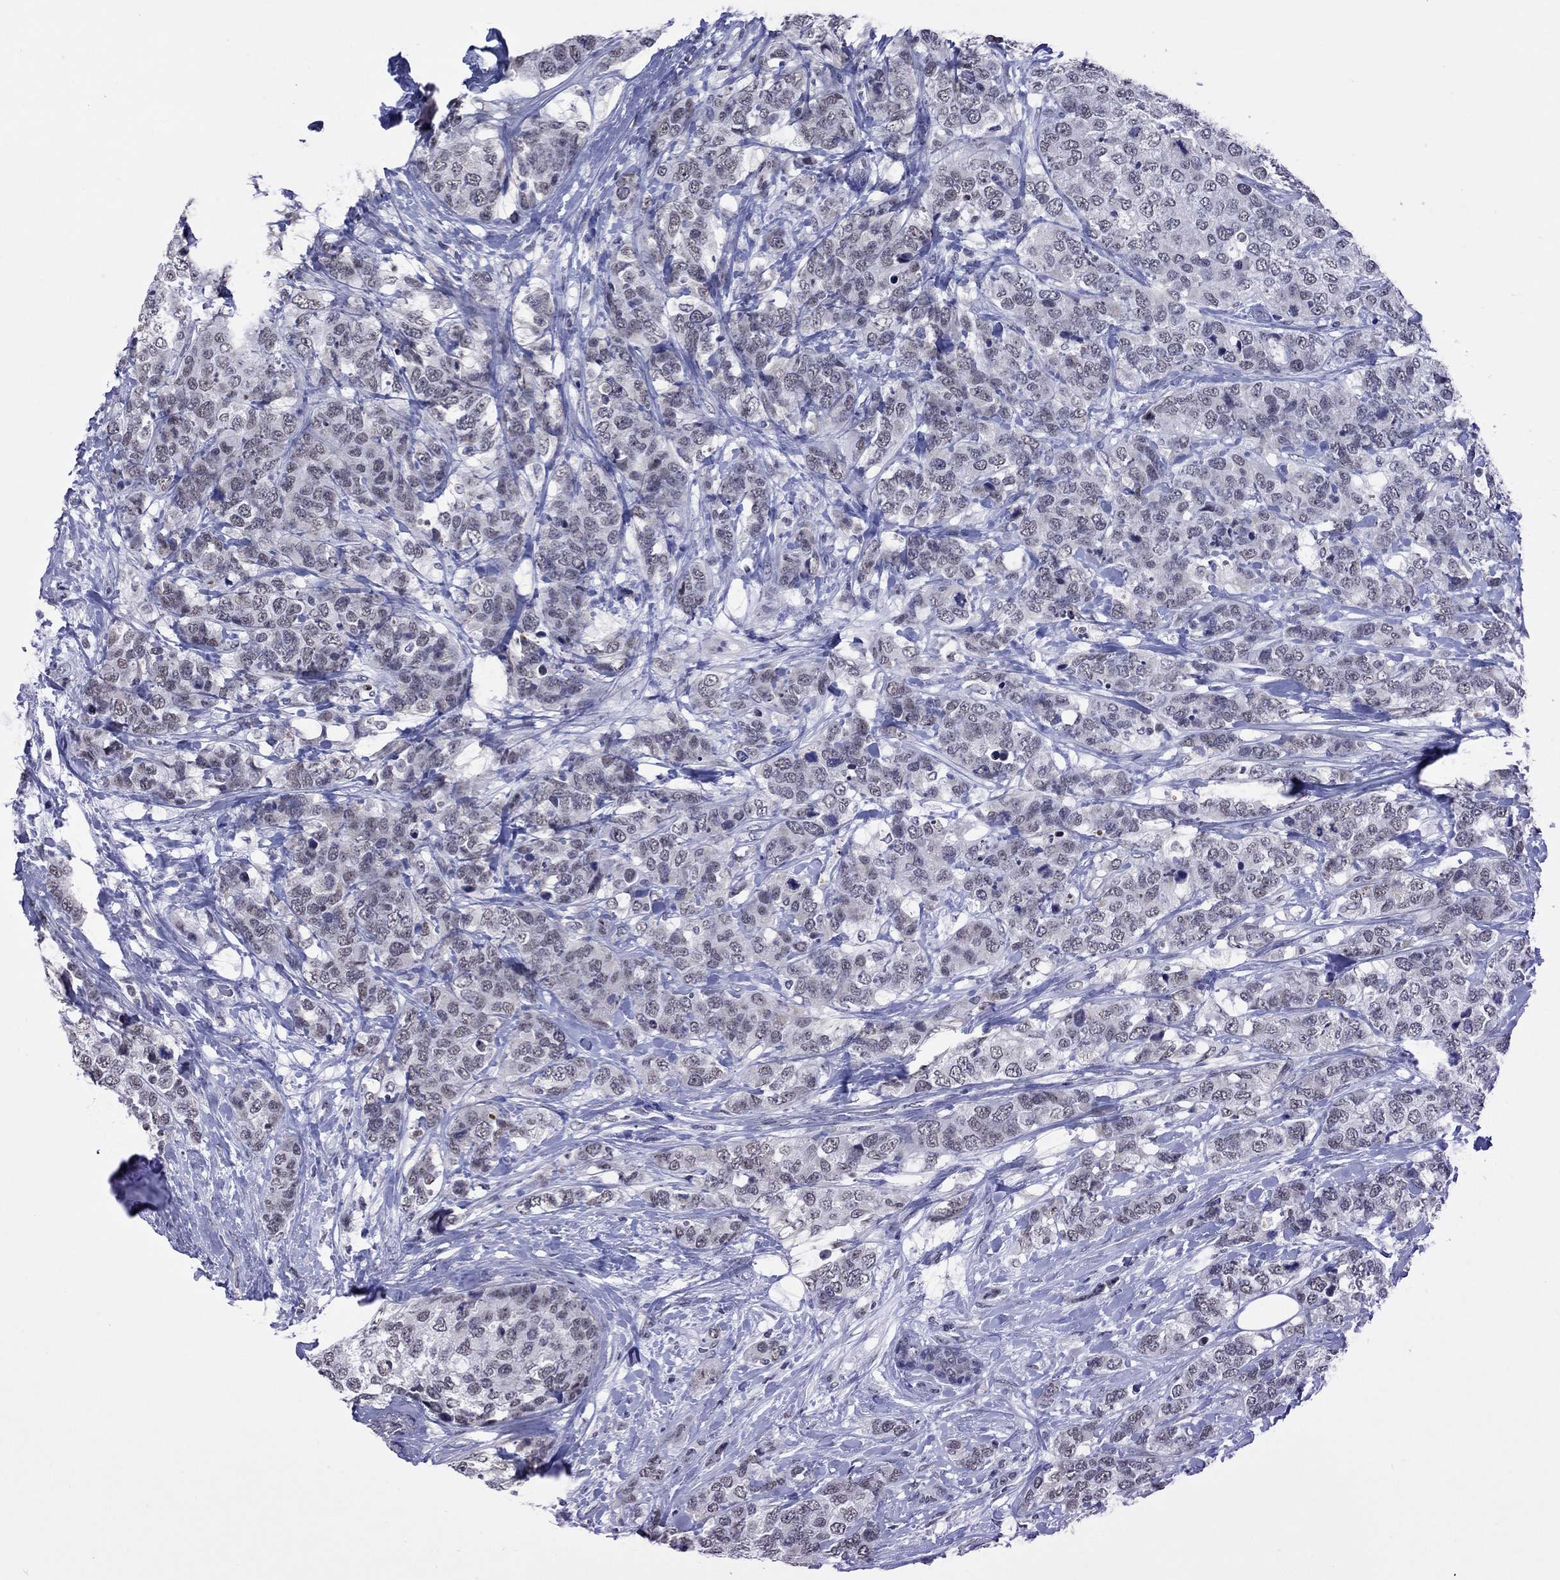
{"staining": {"intensity": "negative", "quantity": "none", "location": "none"}, "tissue": "breast cancer", "cell_type": "Tumor cells", "image_type": "cancer", "snomed": [{"axis": "morphology", "description": "Lobular carcinoma"}, {"axis": "topography", "description": "Breast"}], "caption": "Tumor cells are negative for brown protein staining in lobular carcinoma (breast).", "gene": "PPP1R3A", "patient": {"sex": "female", "age": 59}}